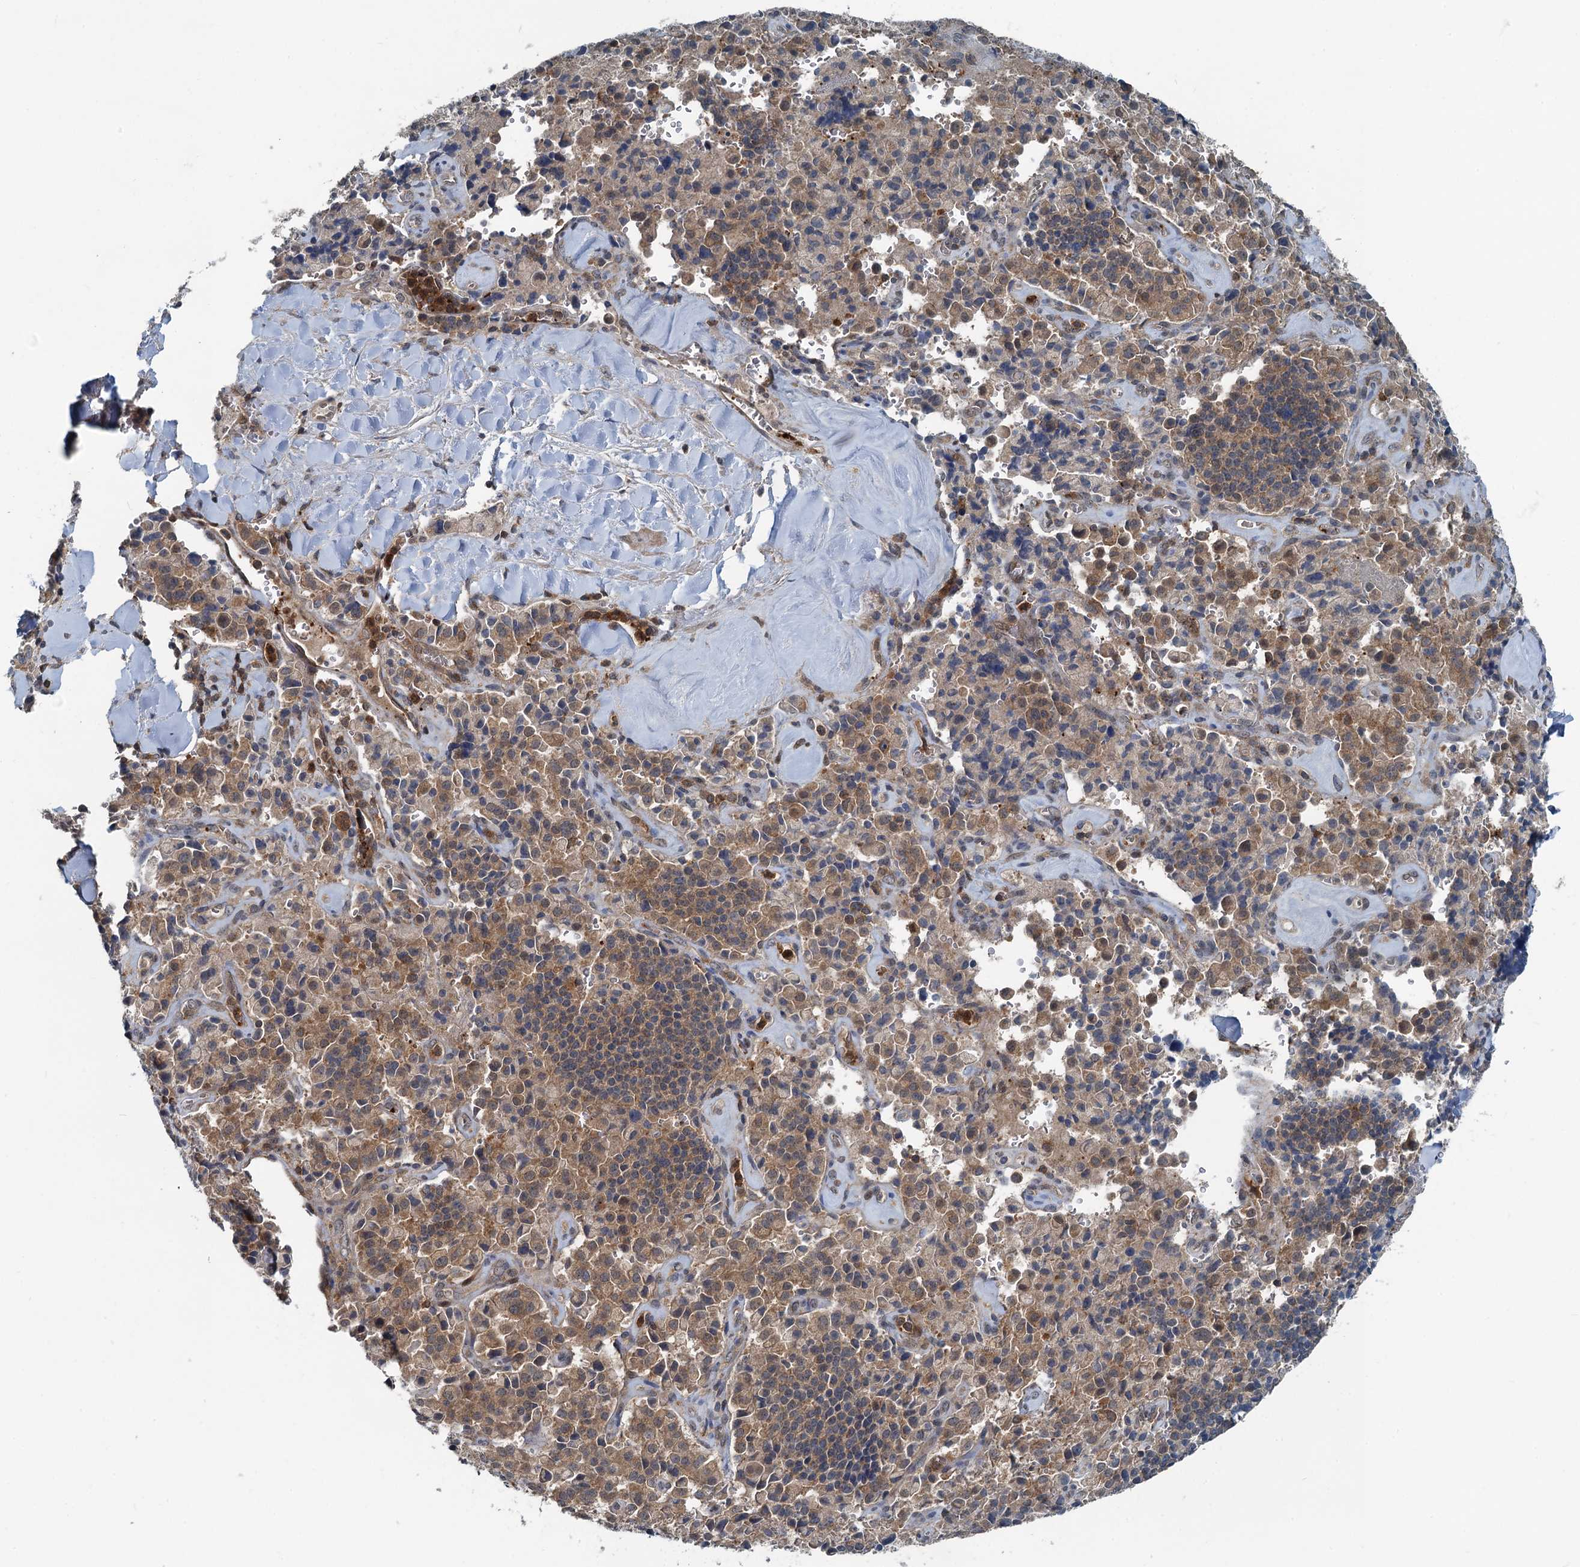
{"staining": {"intensity": "moderate", "quantity": ">75%", "location": "cytoplasmic/membranous"}, "tissue": "pancreatic cancer", "cell_type": "Tumor cells", "image_type": "cancer", "snomed": [{"axis": "morphology", "description": "Adenocarcinoma, NOS"}, {"axis": "topography", "description": "Pancreas"}], "caption": "This histopathology image exhibits immunohistochemistry (IHC) staining of pancreatic cancer, with medium moderate cytoplasmic/membranous positivity in about >75% of tumor cells.", "gene": "GCLM", "patient": {"sex": "male", "age": 65}}